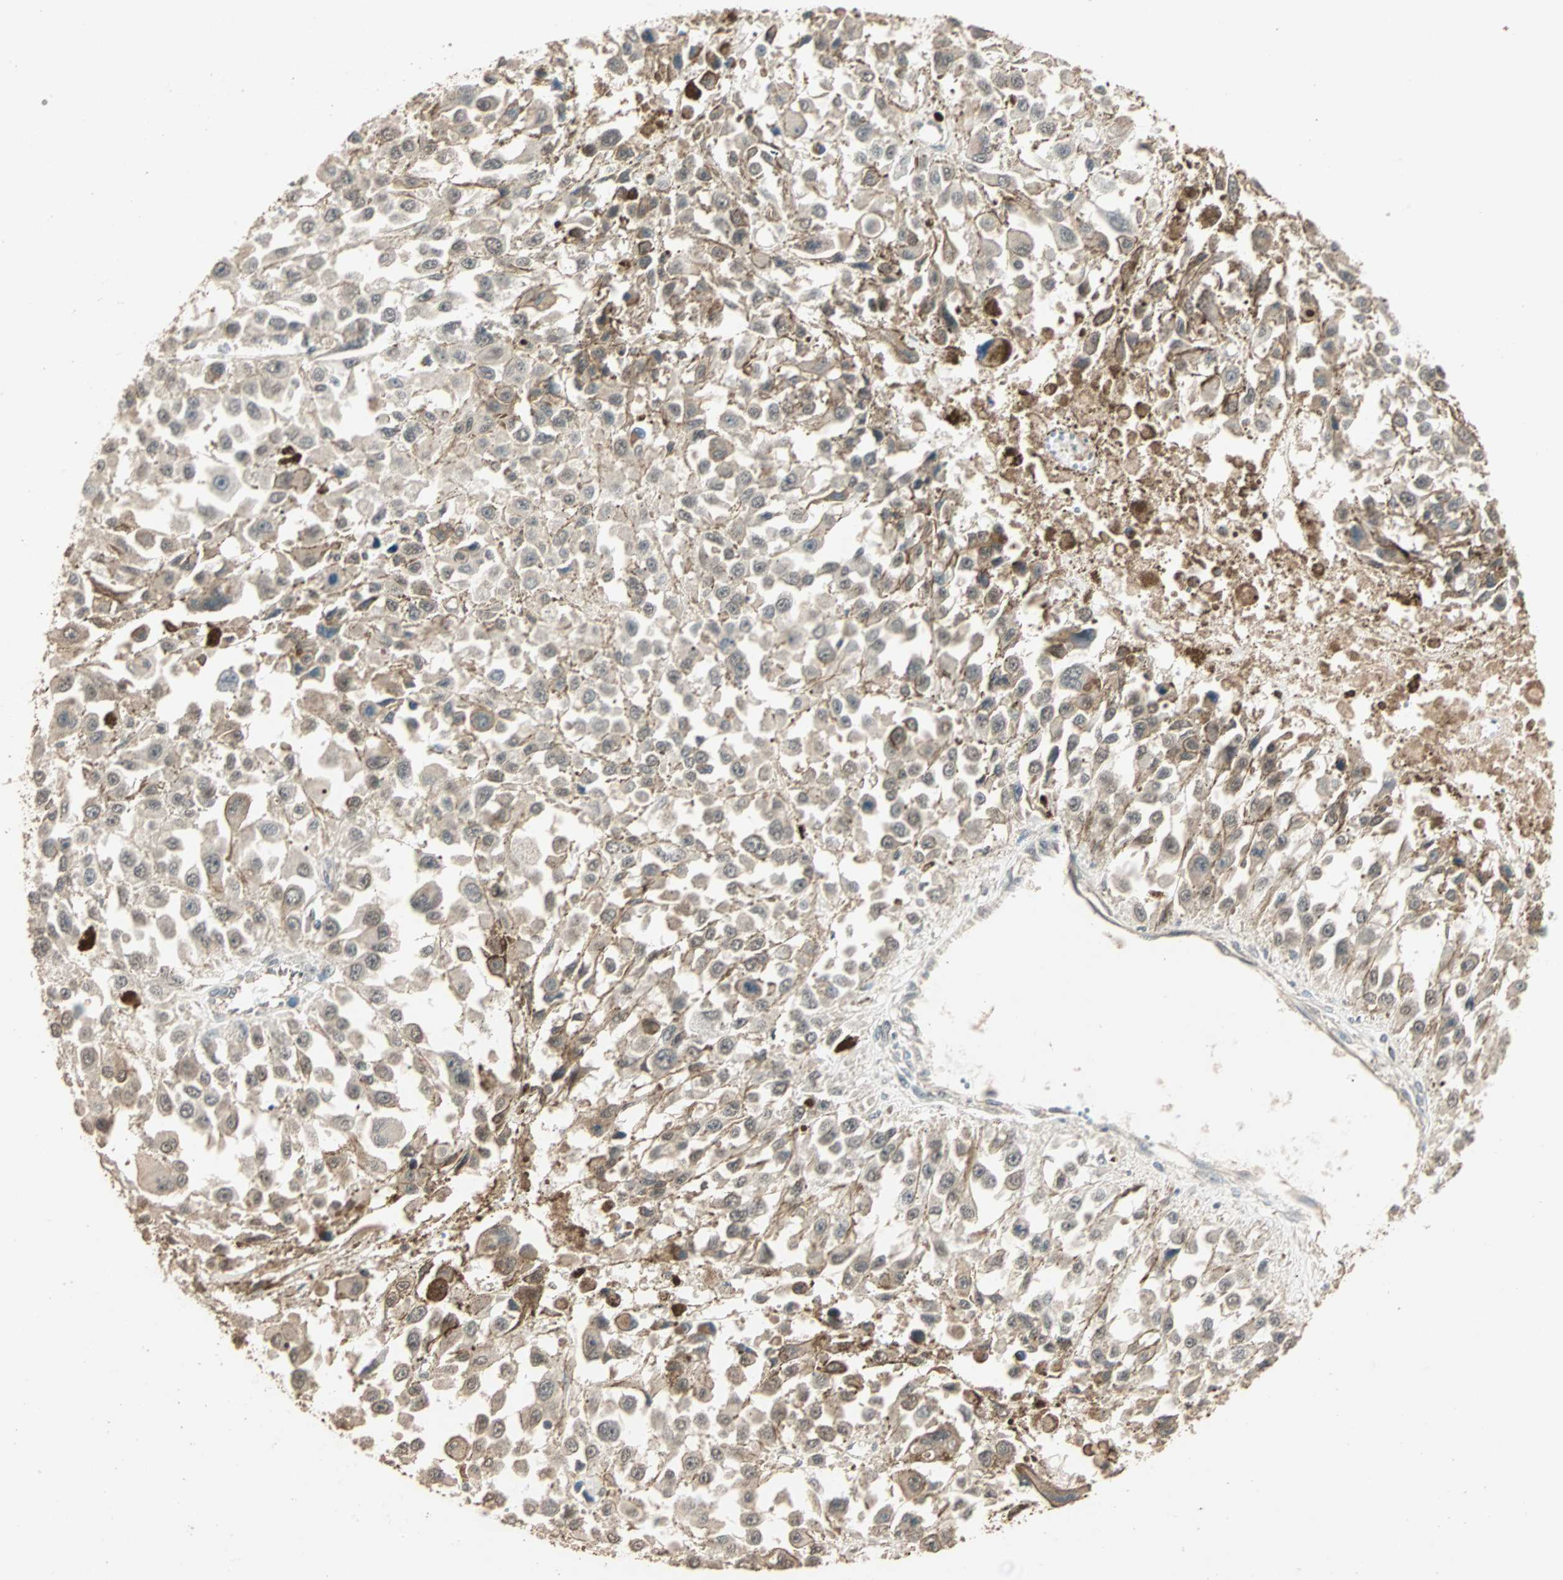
{"staining": {"intensity": "strong", "quantity": "25%-75%", "location": "cytoplasmic/membranous"}, "tissue": "melanoma", "cell_type": "Tumor cells", "image_type": "cancer", "snomed": [{"axis": "morphology", "description": "Malignant melanoma, Metastatic site"}, {"axis": "topography", "description": "Lymph node"}], "caption": "DAB immunohistochemical staining of human malignant melanoma (metastatic site) exhibits strong cytoplasmic/membranous protein expression in about 25%-75% of tumor cells.", "gene": "ZBTB33", "patient": {"sex": "male", "age": 59}}